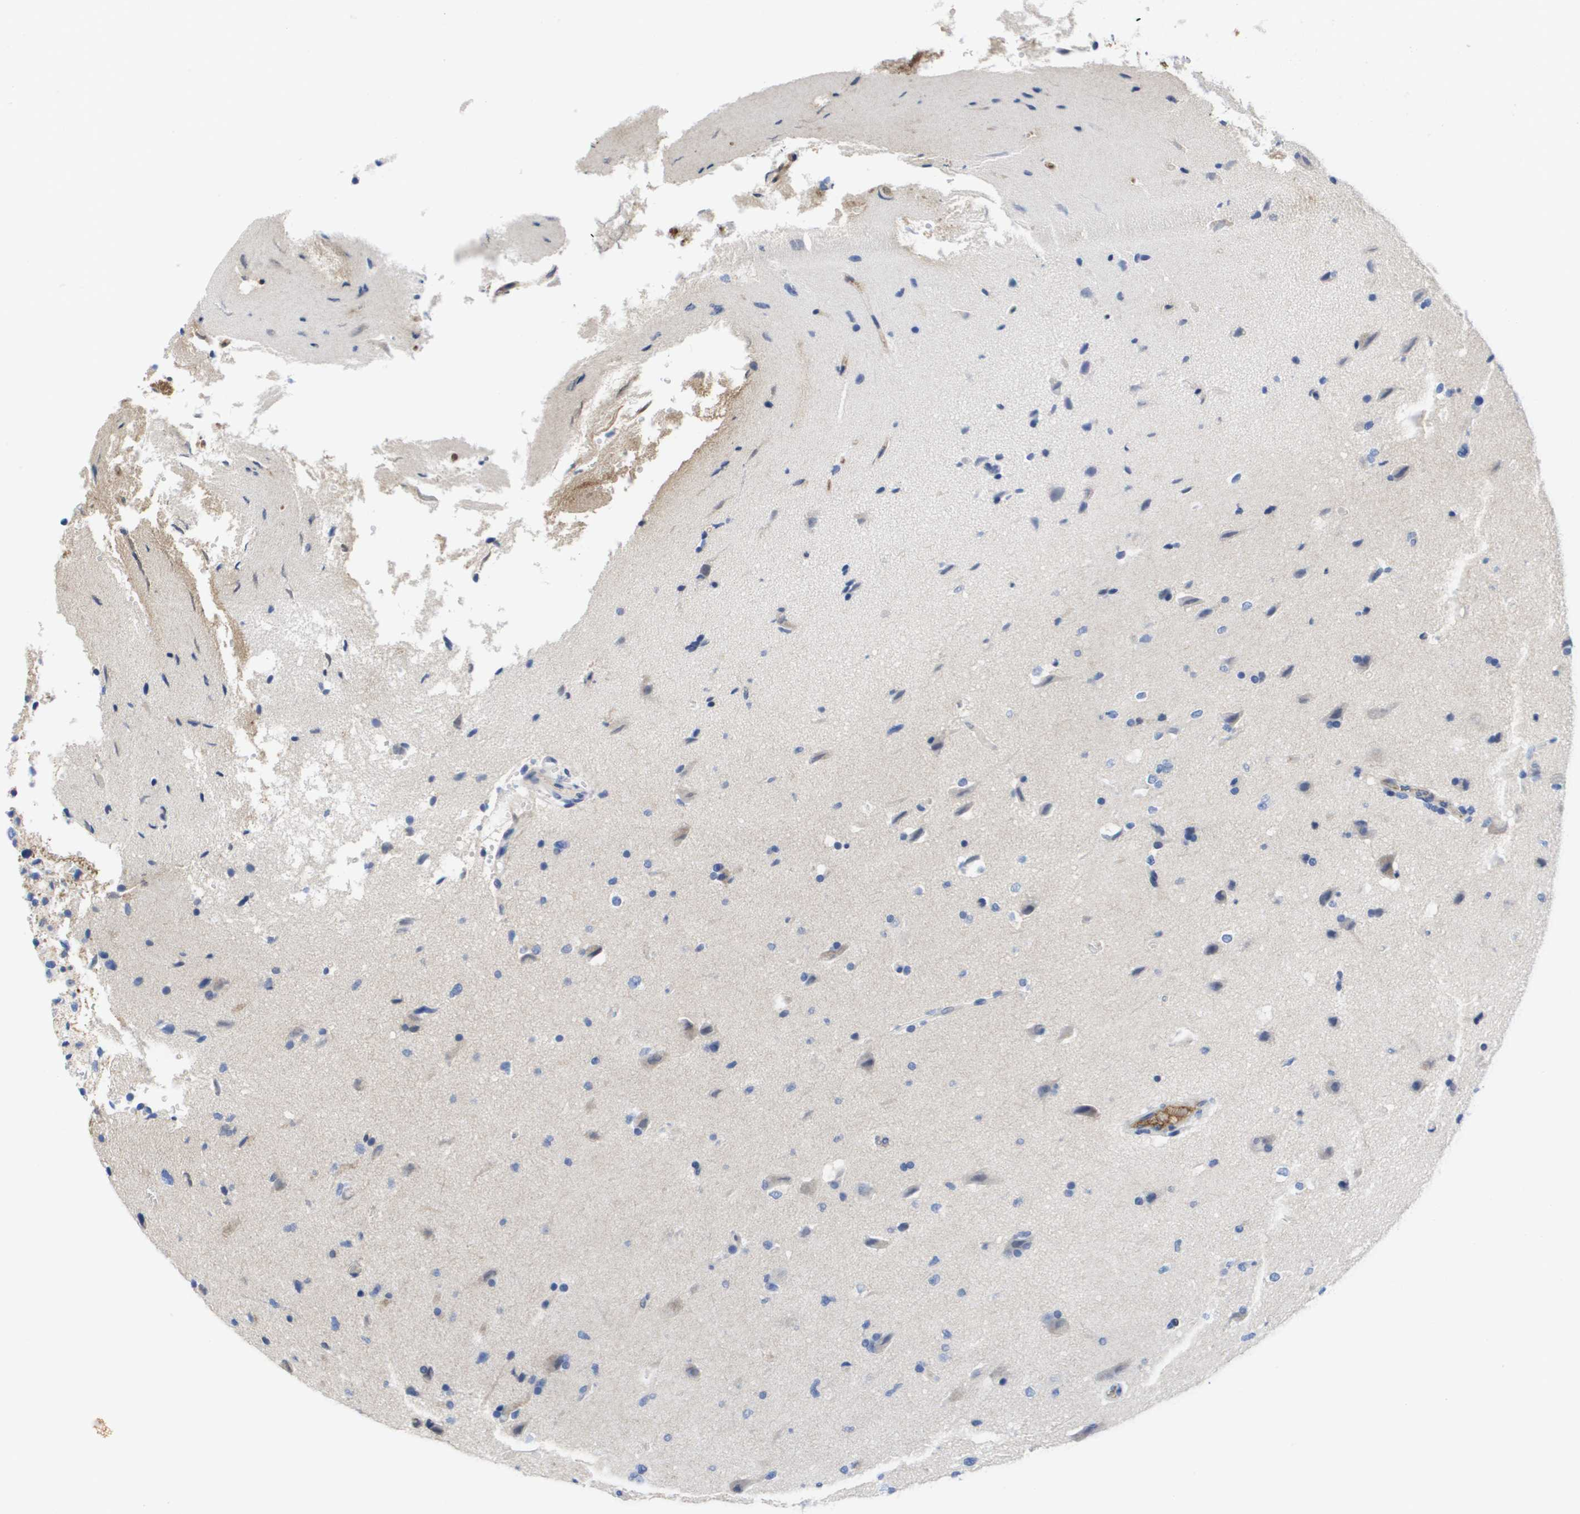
{"staining": {"intensity": "negative", "quantity": "none", "location": "none"}, "tissue": "glioma", "cell_type": "Tumor cells", "image_type": "cancer", "snomed": [{"axis": "morphology", "description": "Glioma, malignant, Low grade"}, {"axis": "topography", "description": "Brain"}], "caption": "A histopathology image of glioma stained for a protein demonstrates no brown staining in tumor cells.", "gene": "SERPINC1", "patient": {"sex": "female", "age": 37}}